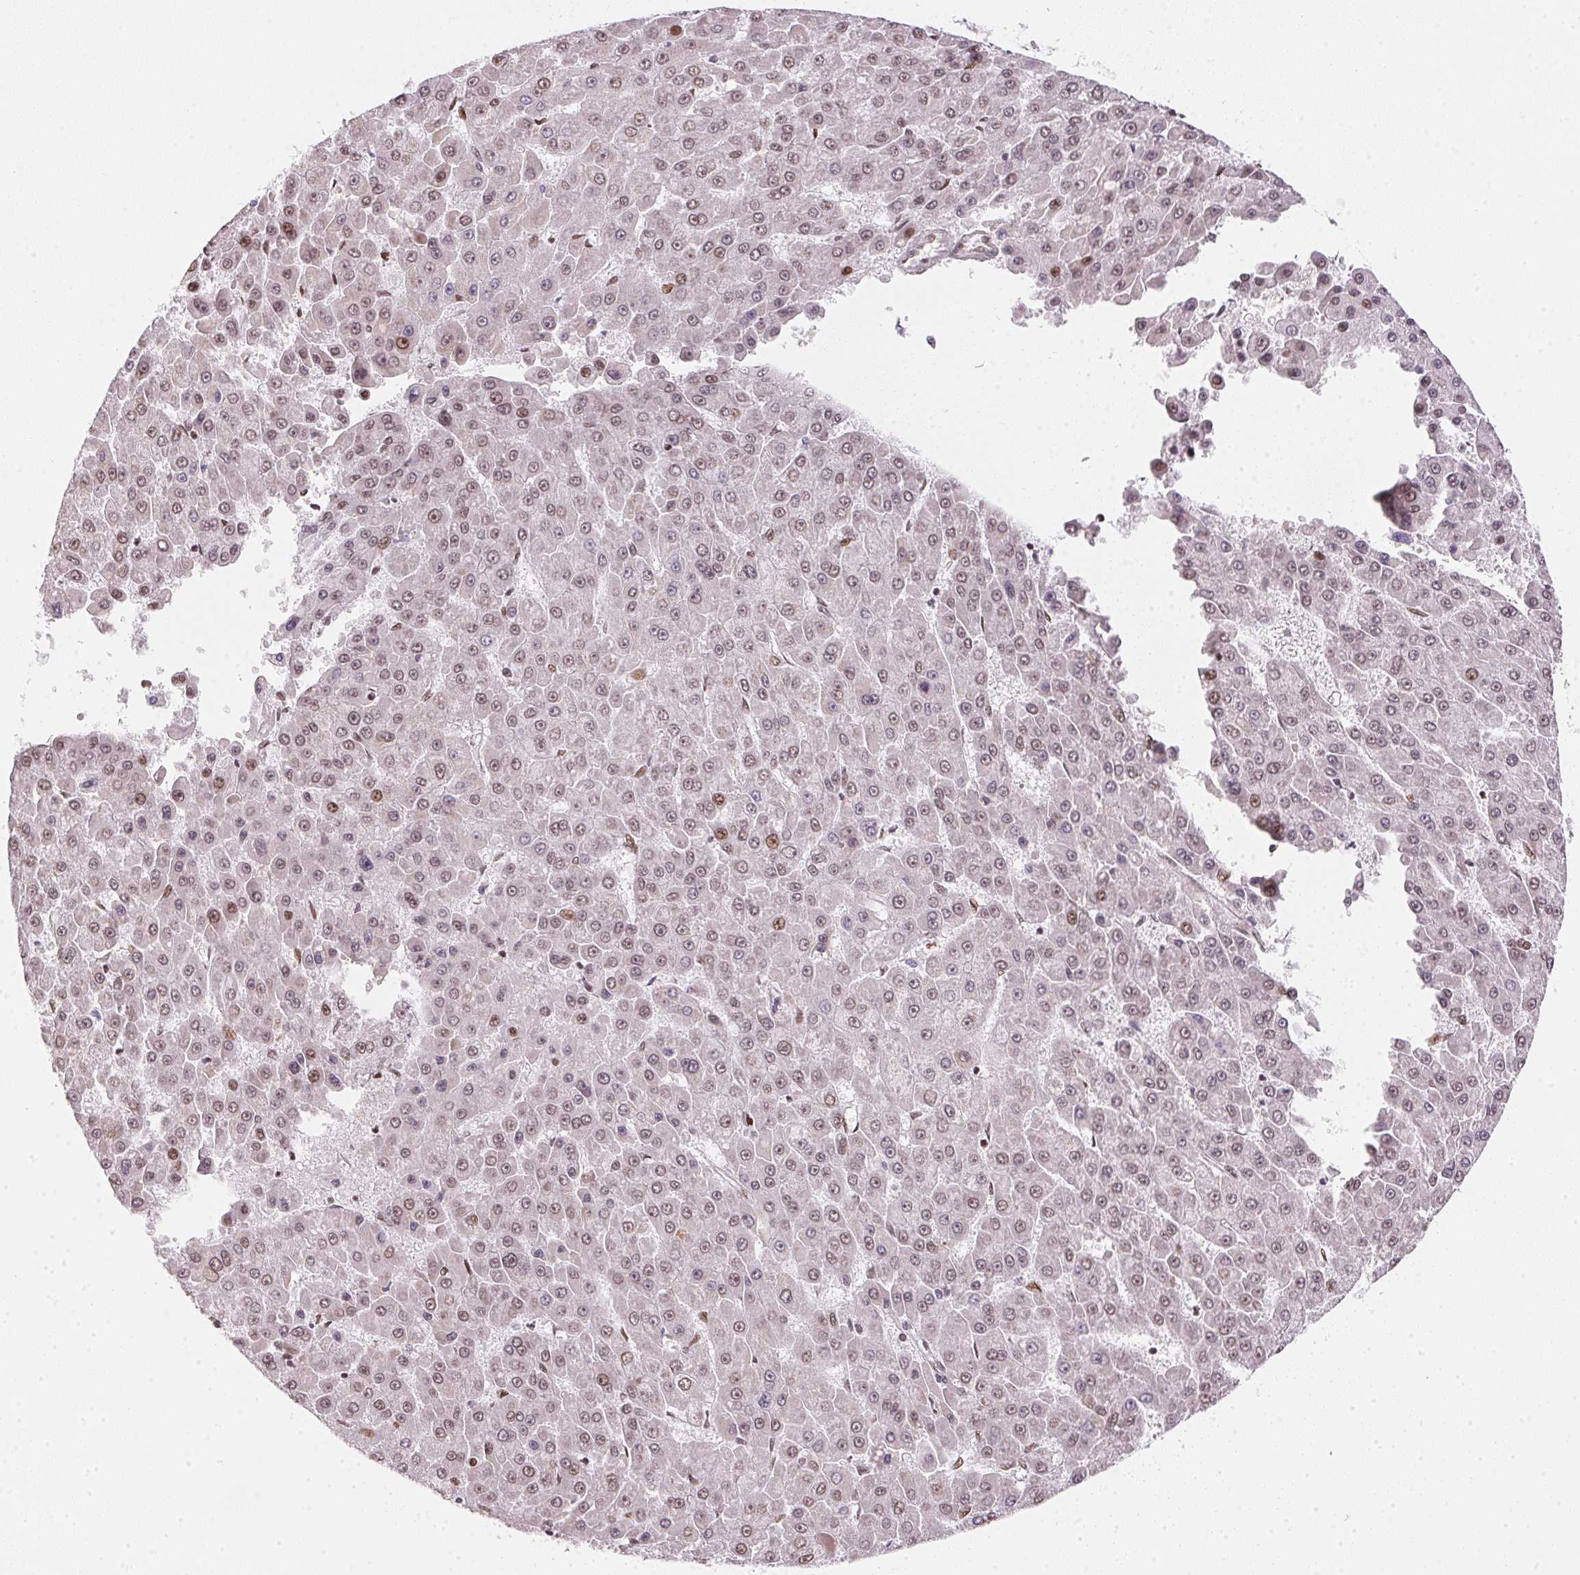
{"staining": {"intensity": "weak", "quantity": "25%-75%", "location": "nuclear"}, "tissue": "liver cancer", "cell_type": "Tumor cells", "image_type": "cancer", "snomed": [{"axis": "morphology", "description": "Carcinoma, Hepatocellular, NOS"}, {"axis": "topography", "description": "Liver"}], "caption": "A low amount of weak nuclear positivity is present in about 25%-75% of tumor cells in hepatocellular carcinoma (liver) tissue.", "gene": "KAT6A", "patient": {"sex": "male", "age": 78}}